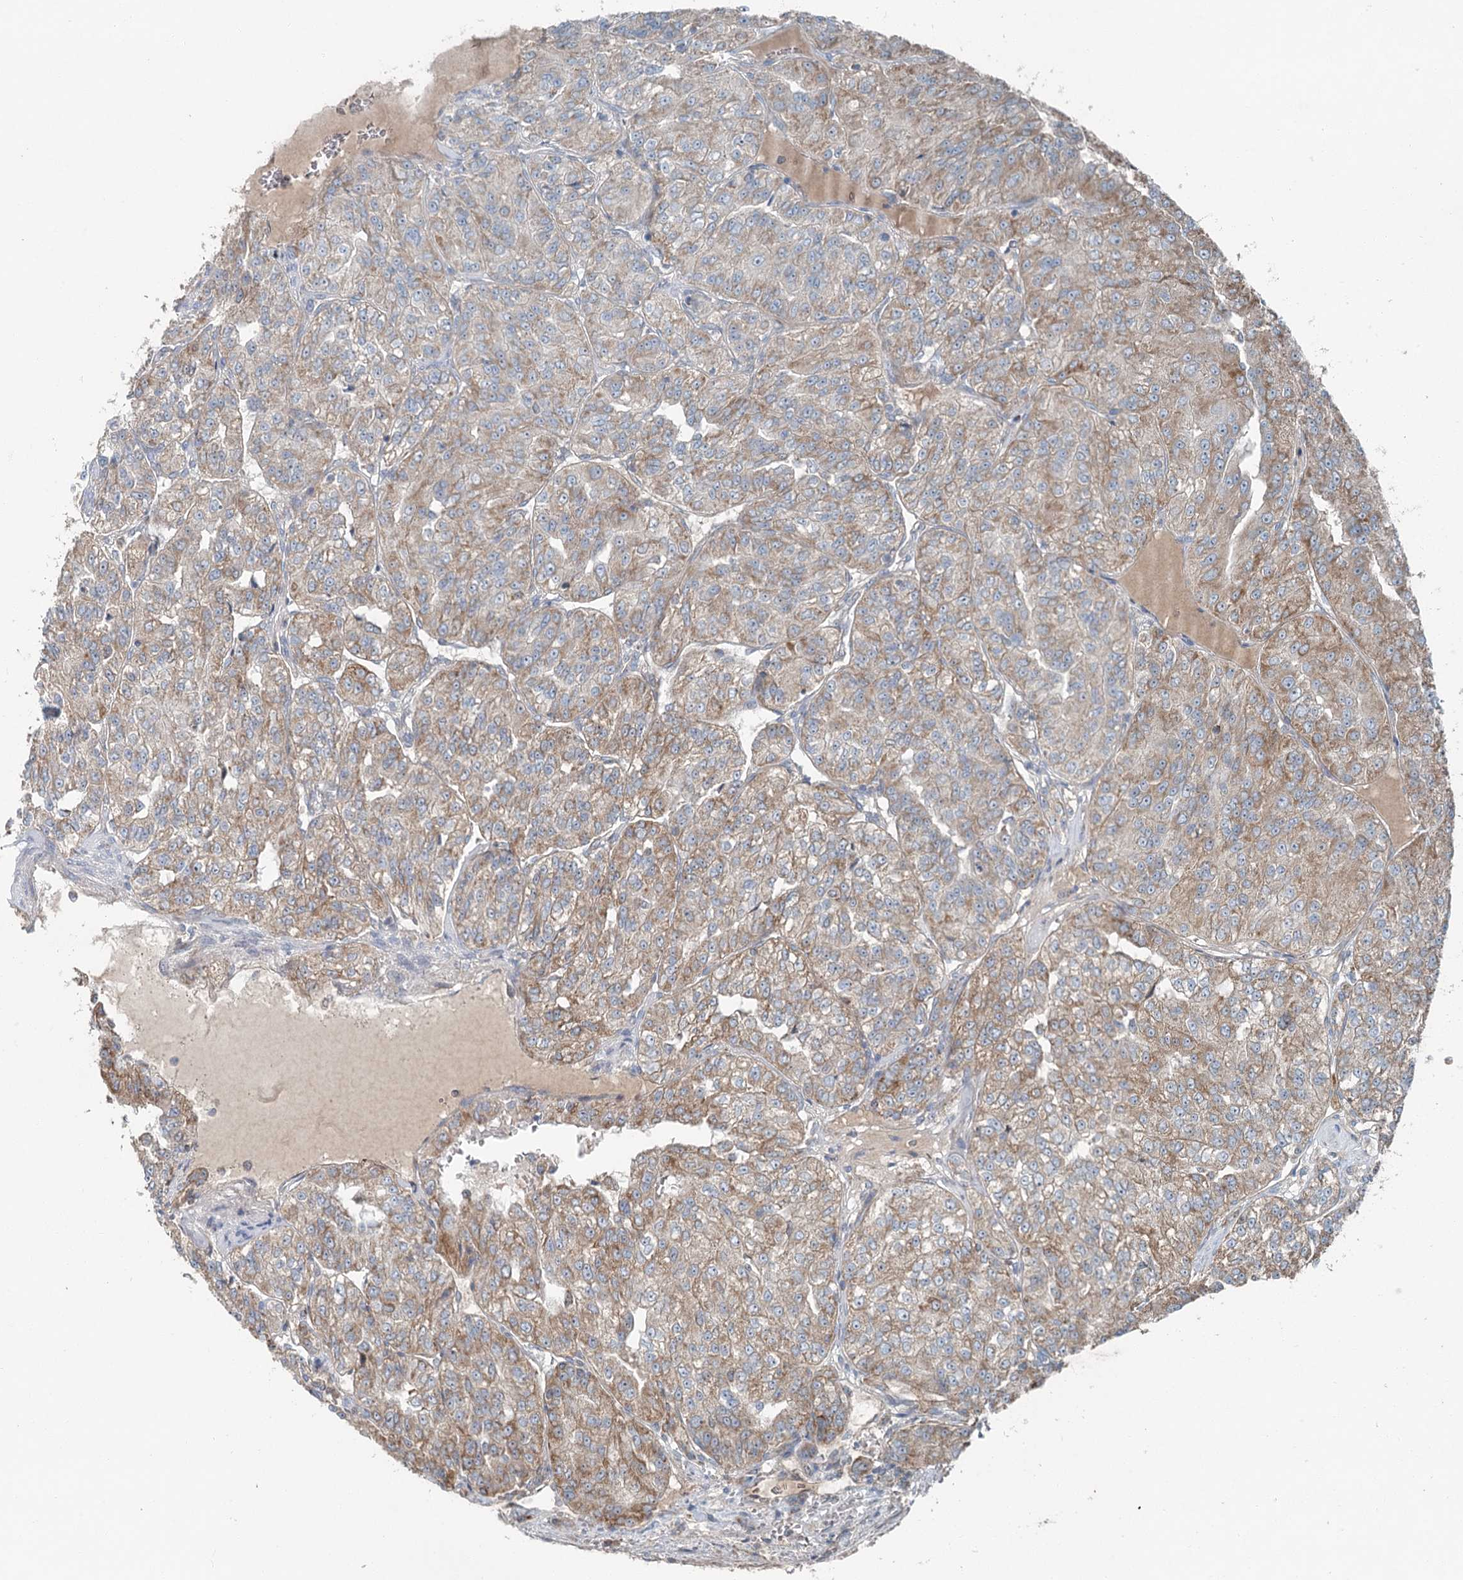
{"staining": {"intensity": "moderate", "quantity": ">75%", "location": "cytoplasmic/membranous"}, "tissue": "renal cancer", "cell_type": "Tumor cells", "image_type": "cancer", "snomed": [{"axis": "morphology", "description": "Adenocarcinoma, NOS"}, {"axis": "topography", "description": "Kidney"}], "caption": "Renal cancer tissue reveals moderate cytoplasmic/membranous positivity in about >75% of tumor cells The staining is performed using DAB (3,3'-diaminobenzidine) brown chromogen to label protein expression. The nuclei are counter-stained blue using hematoxylin.", "gene": "CHCHD5", "patient": {"sex": "female", "age": 63}}